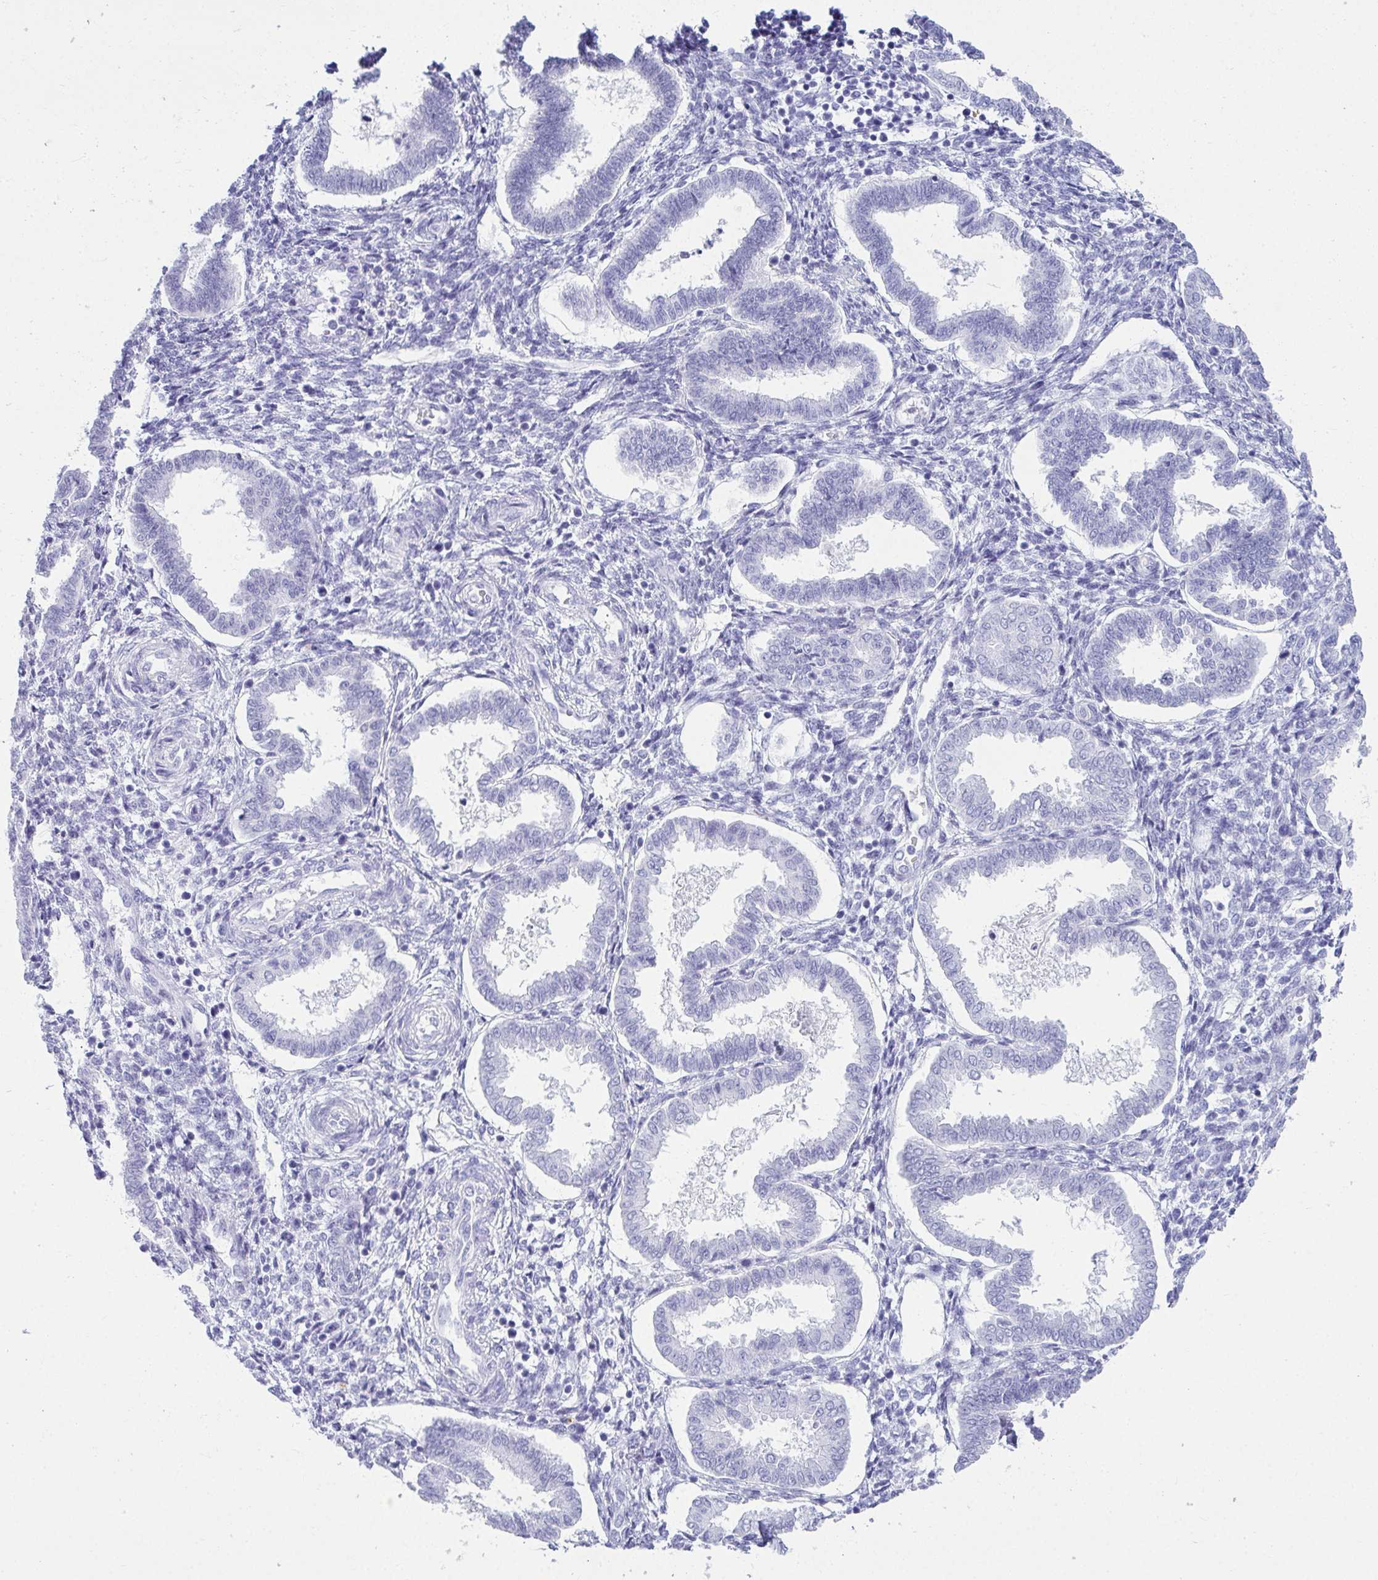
{"staining": {"intensity": "negative", "quantity": "none", "location": "none"}, "tissue": "endometrium", "cell_type": "Cells in endometrial stroma", "image_type": "normal", "snomed": [{"axis": "morphology", "description": "Normal tissue, NOS"}, {"axis": "topography", "description": "Endometrium"}], "caption": "IHC of unremarkable human endometrium displays no expression in cells in endometrial stroma.", "gene": "CLGN", "patient": {"sex": "female", "age": 24}}